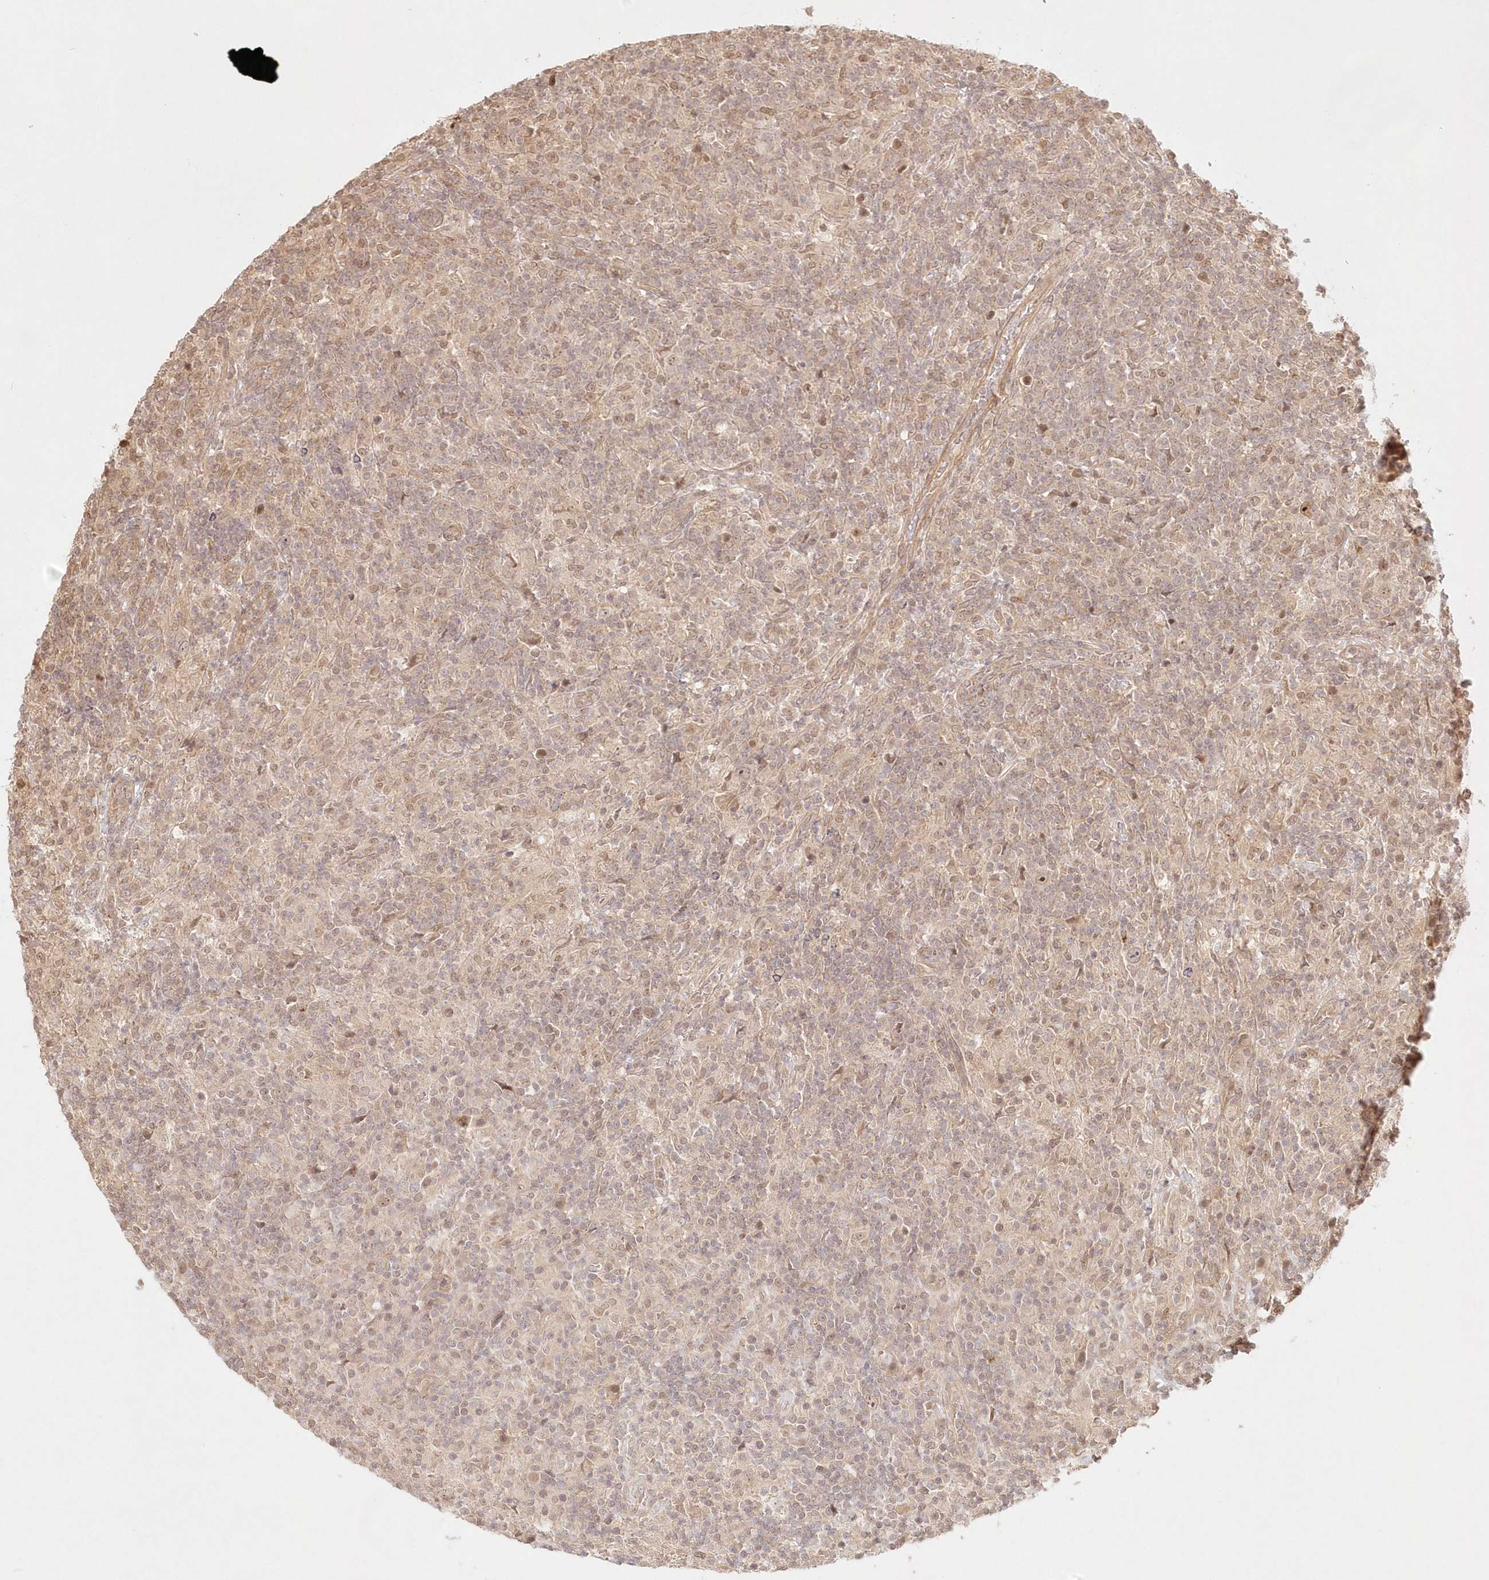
{"staining": {"intensity": "weak", "quantity": ">75%", "location": "cytoplasmic/membranous,nuclear"}, "tissue": "lymphoma", "cell_type": "Tumor cells", "image_type": "cancer", "snomed": [{"axis": "morphology", "description": "Hodgkin's disease, NOS"}, {"axis": "topography", "description": "Lymph node"}], "caption": "Immunohistochemical staining of lymphoma exhibits weak cytoplasmic/membranous and nuclear protein staining in about >75% of tumor cells. Using DAB (brown) and hematoxylin (blue) stains, captured at high magnification using brightfield microscopy.", "gene": "KIAA0232", "patient": {"sex": "male", "age": 70}}